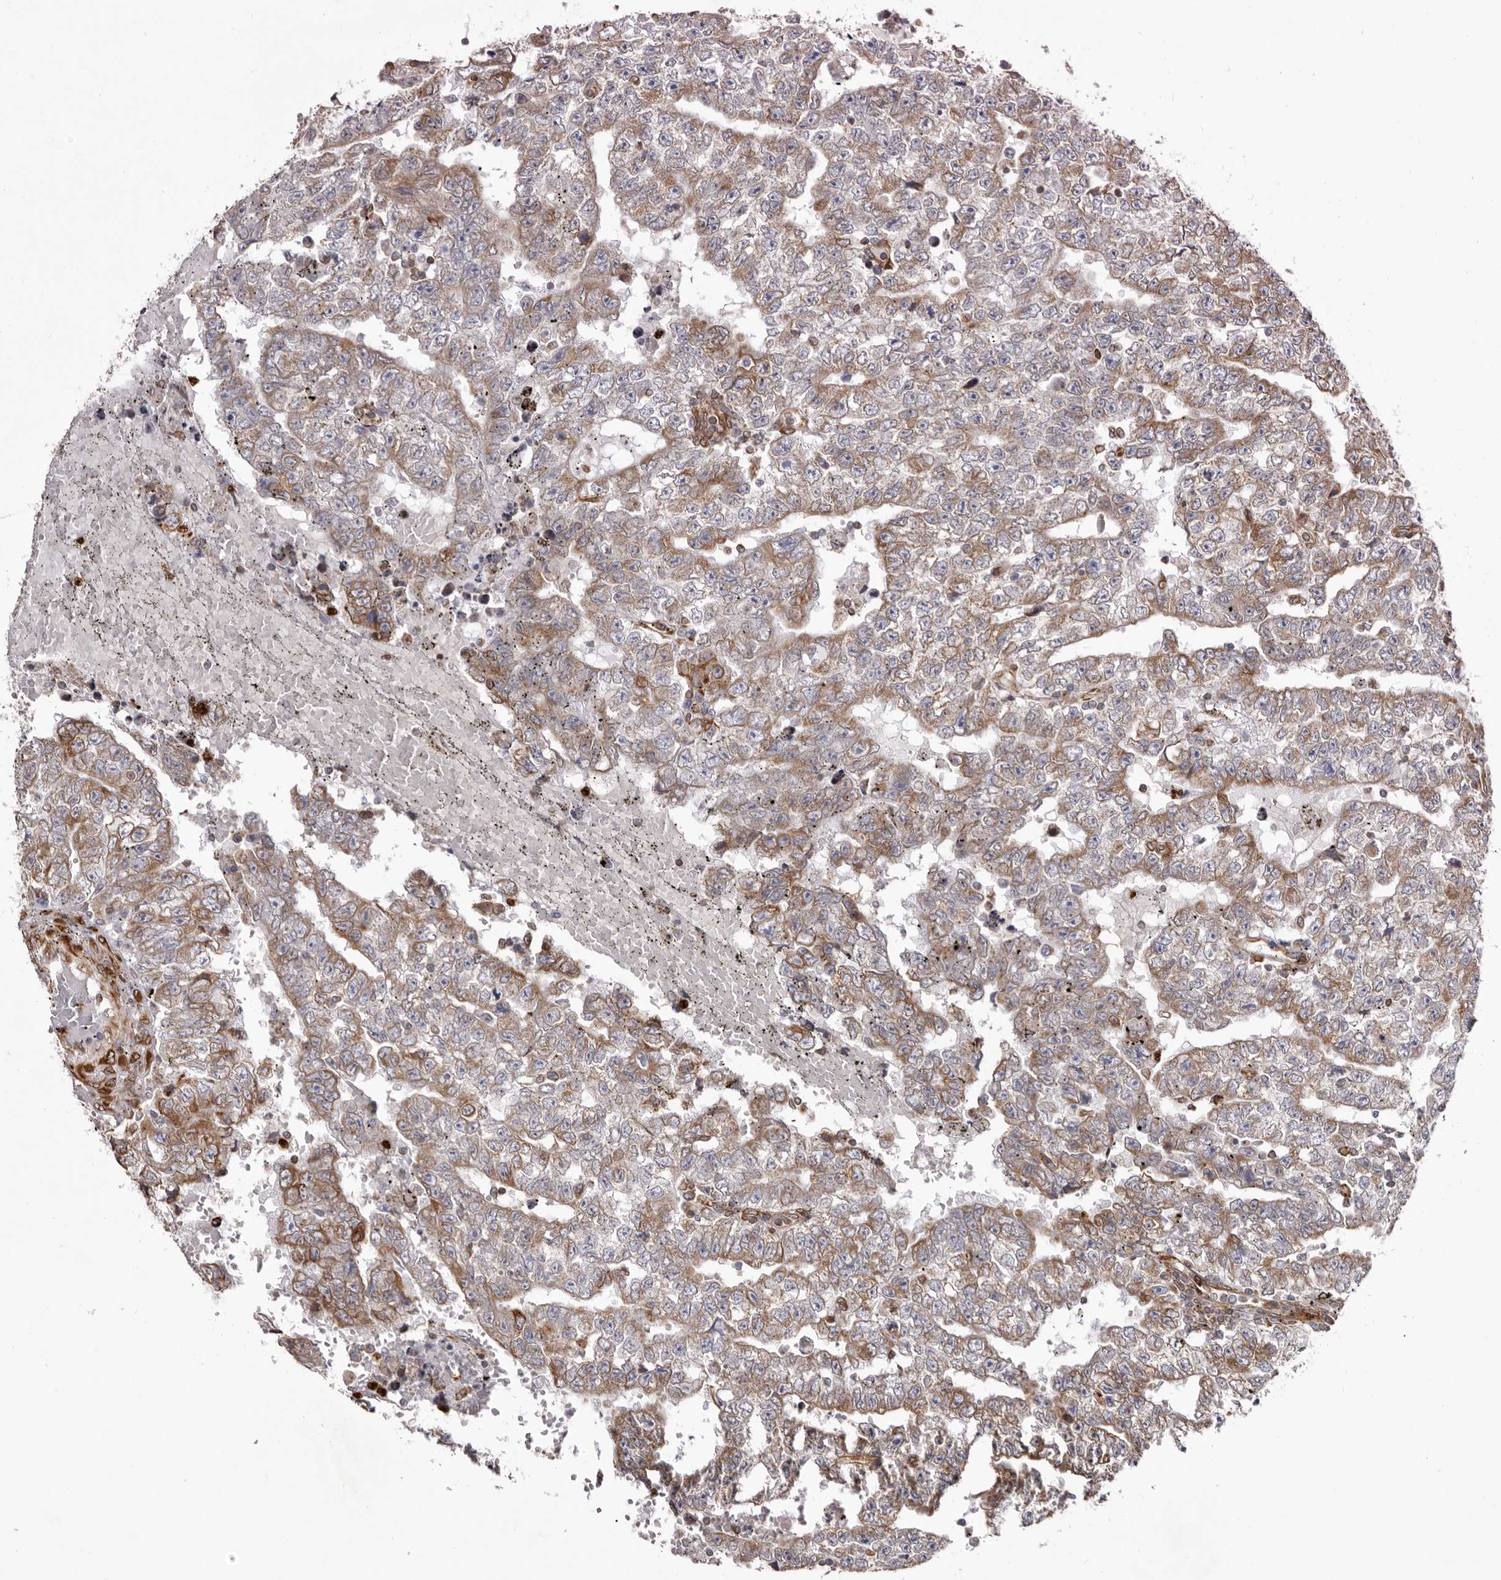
{"staining": {"intensity": "moderate", "quantity": ">75%", "location": "cytoplasmic/membranous"}, "tissue": "testis cancer", "cell_type": "Tumor cells", "image_type": "cancer", "snomed": [{"axis": "morphology", "description": "Carcinoma, Embryonal, NOS"}, {"axis": "topography", "description": "Testis"}], "caption": "DAB (3,3'-diaminobenzidine) immunohistochemical staining of human testis cancer (embryonal carcinoma) reveals moderate cytoplasmic/membranous protein positivity in about >75% of tumor cells. (Brightfield microscopy of DAB IHC at high magnification).", "gene": "C4orf3", "patient": {"sex": "male", "age": 25}}